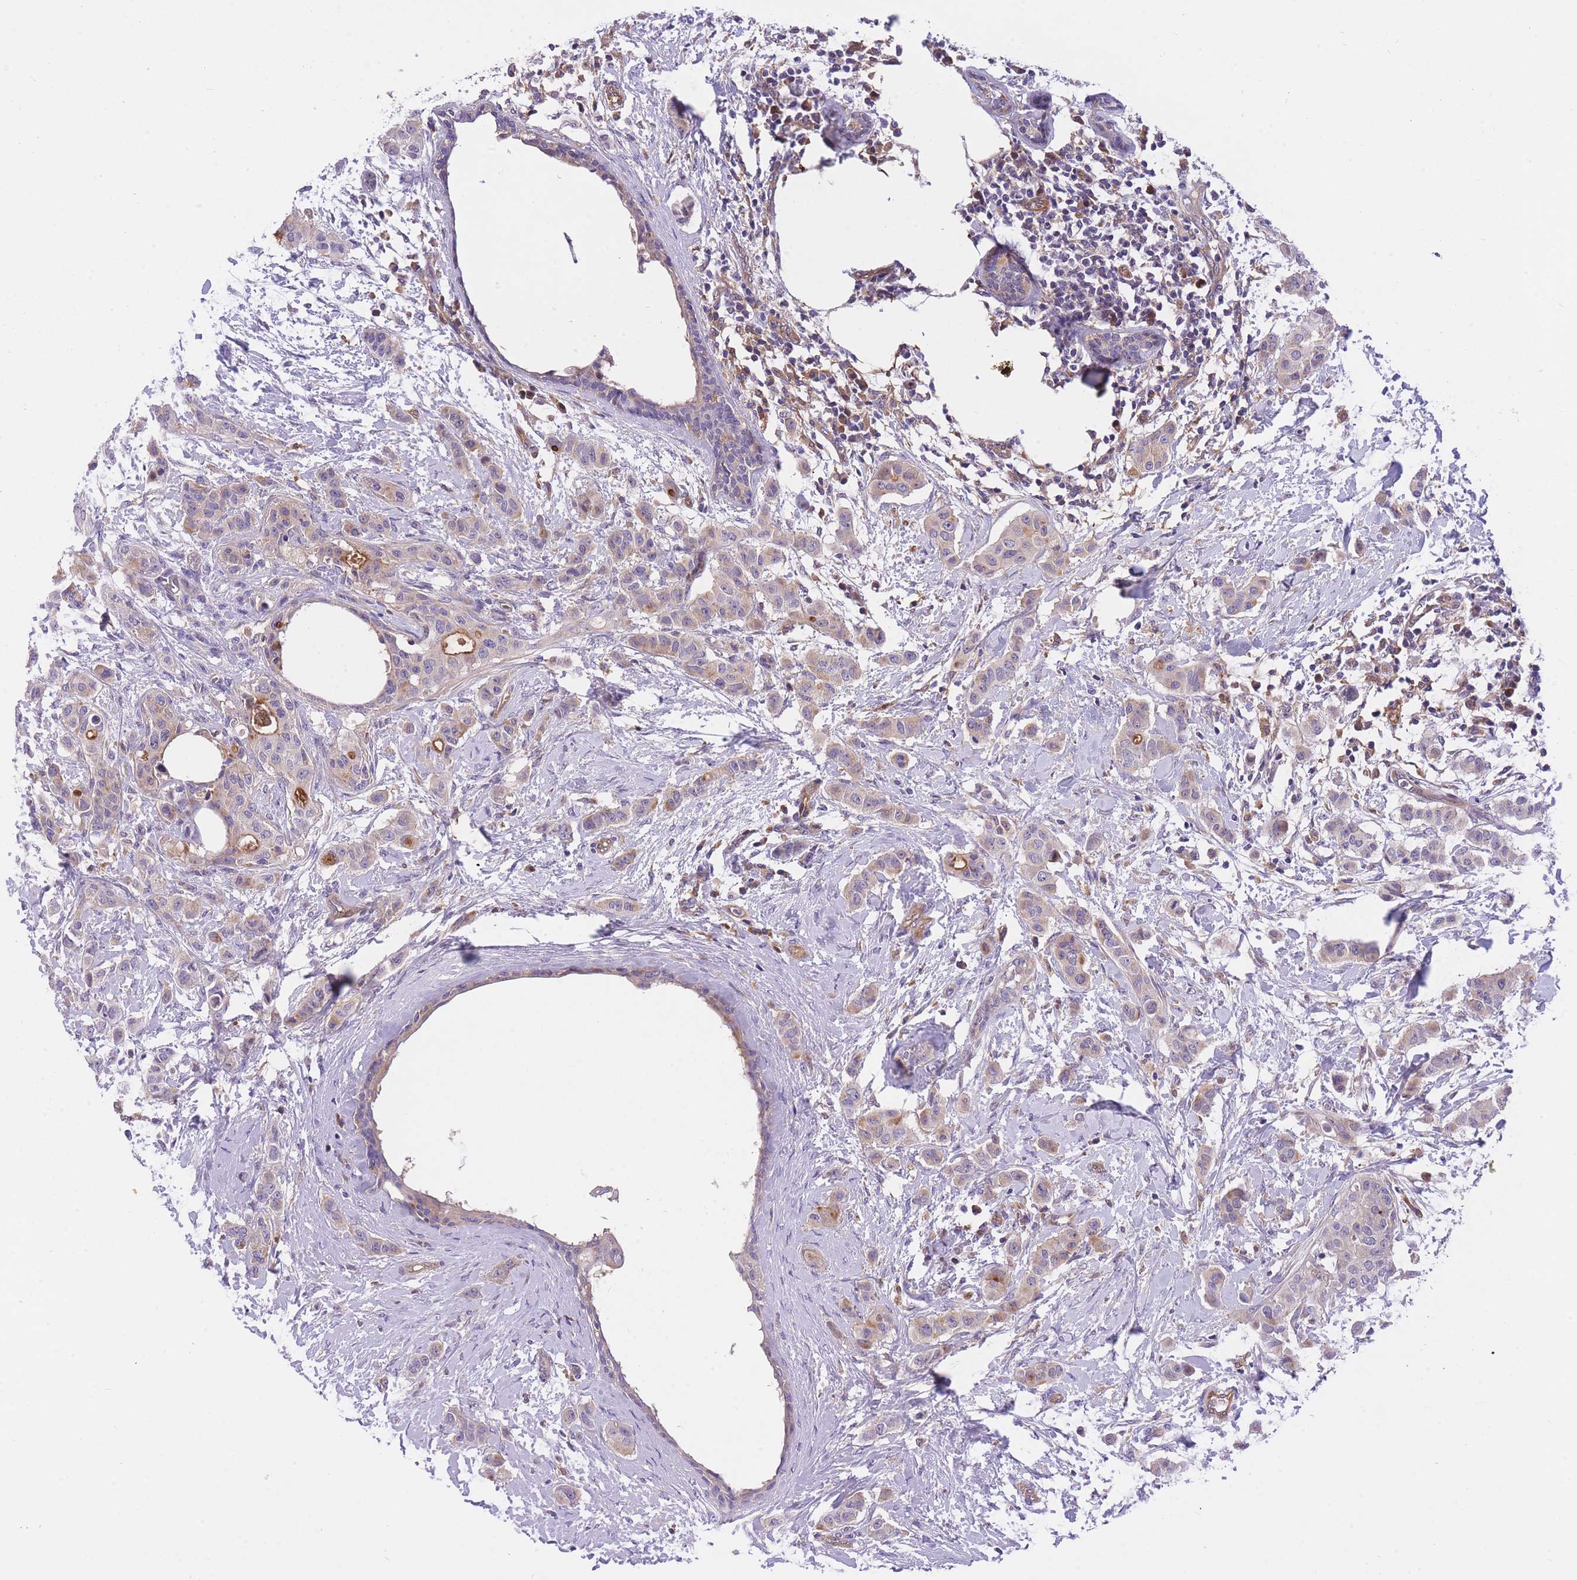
{"staining": {"intensity": "weak", "quantity": ">75%", "location": "cytoplasmic/membranous"}, "tissue": "breast cancer", "cell_type": "Tumor cells", "image_type": "cancer", "snomed": [{"axis": "morphology", "description": "Duct carcinoma"}, {"axis": "topography", "description": "Breast"}], "caption": "About >75% of tumor cells in breast cancer (invasive ductal carcinoma) show weak cytoplasmic/membranous protein positivity as visualized by brown immunohistochemical staining.", "gene": "CRYGN", "patient": {"sex": "female", "age": 40}}